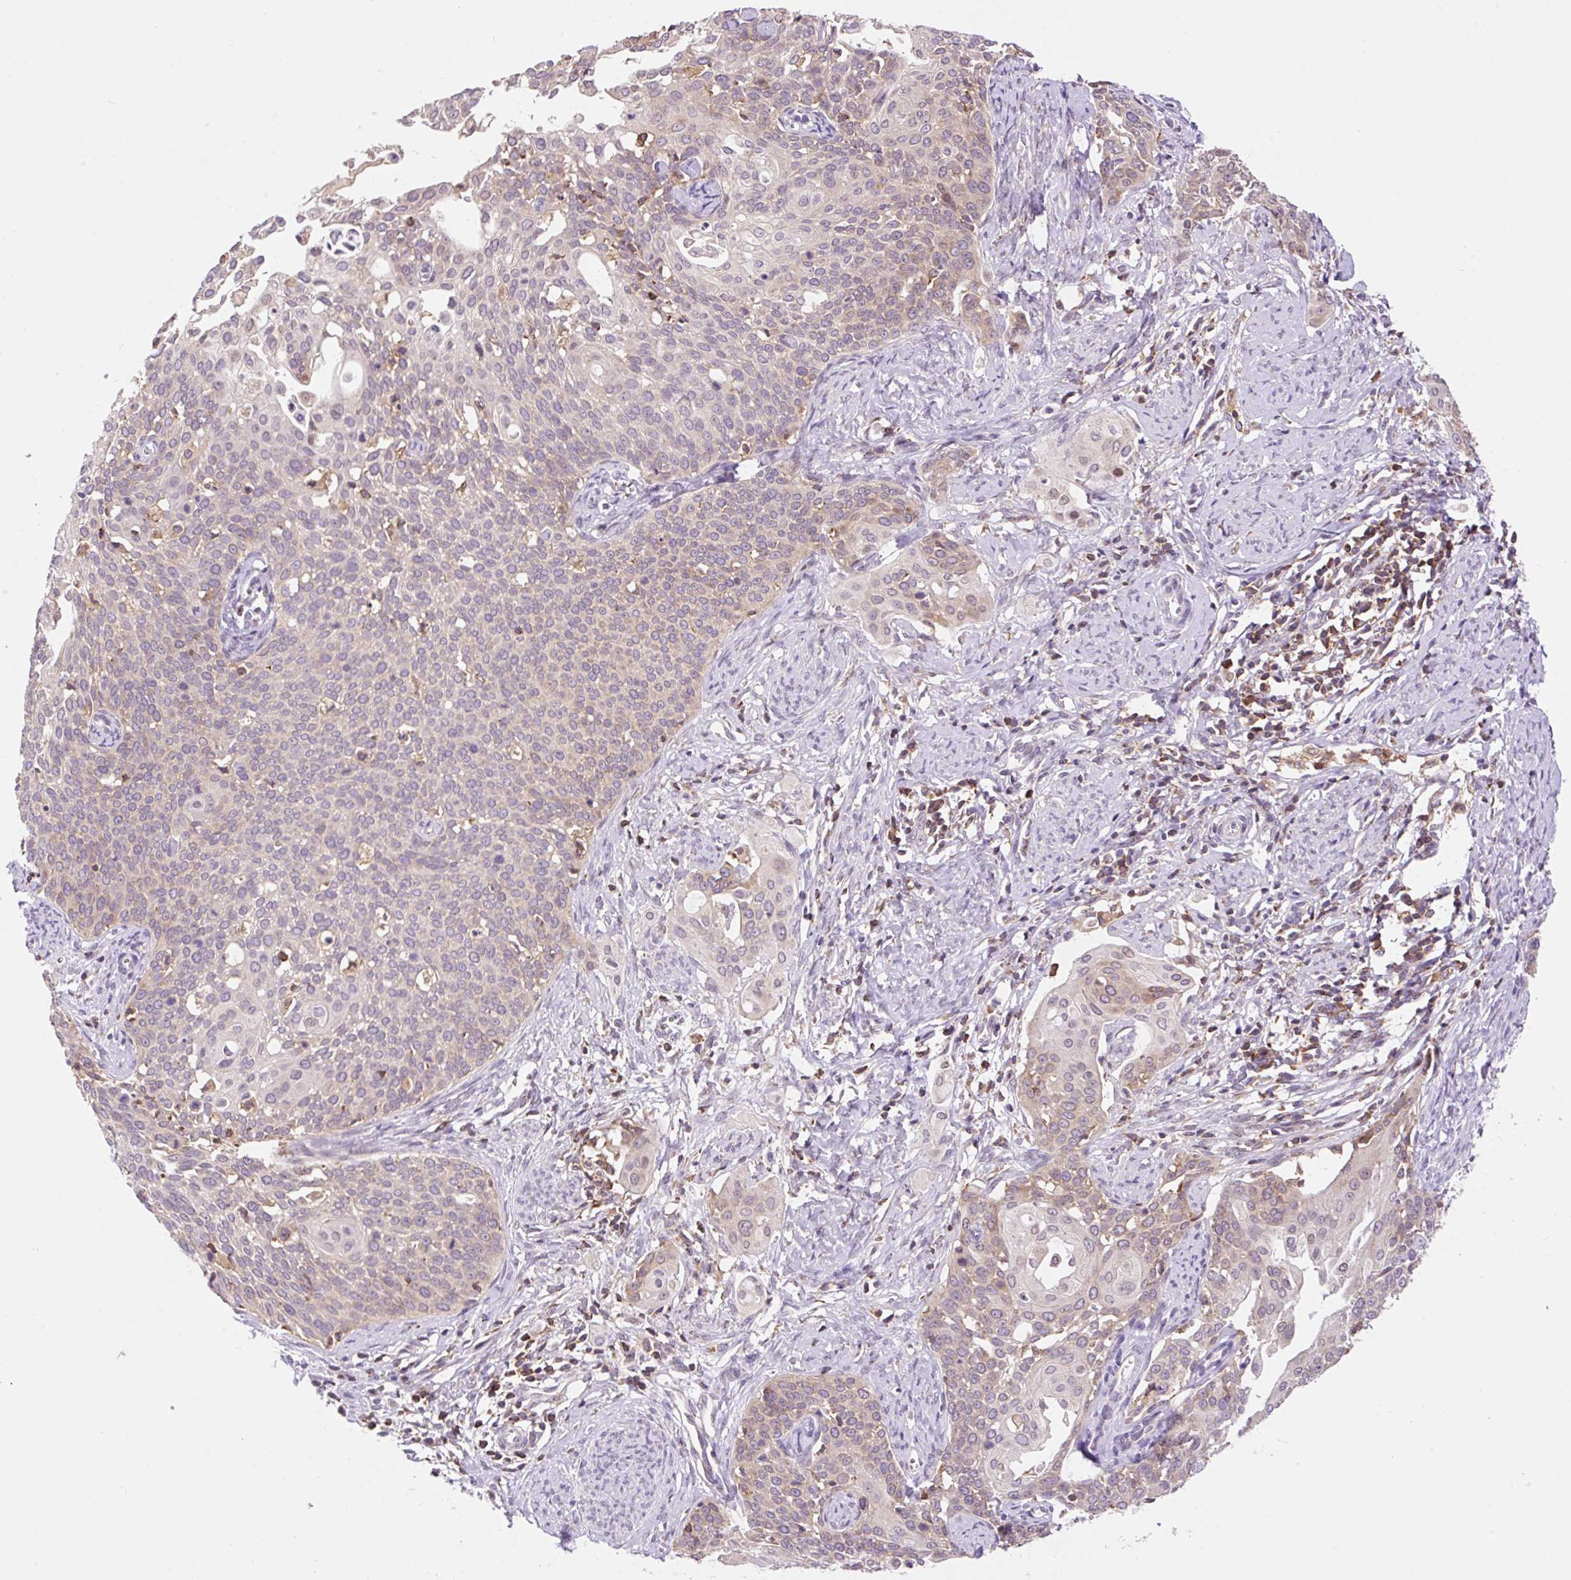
{"staining": {"intensity": "weak", "quantity": "25%-75%", "location": "cytoplasmic/membranous"}, "tissue": "cervical cancer", "cell_type": "Tumor cells", "image_type": "cancer", "snomed": [{"axis": "morphology", "description": "Squamous cell carcinoma, NOS"}, {"axis": "topography", "description": "Cervix"}], "caption": "This is a micrograph of IHC staining of cervical cancer (squamous cell carcinoma), which shows weak staining in the cytoplasmic/membranous of tumor cells.", "gene": "CARD11", "patient": {"sex": "female", "age": 44}}